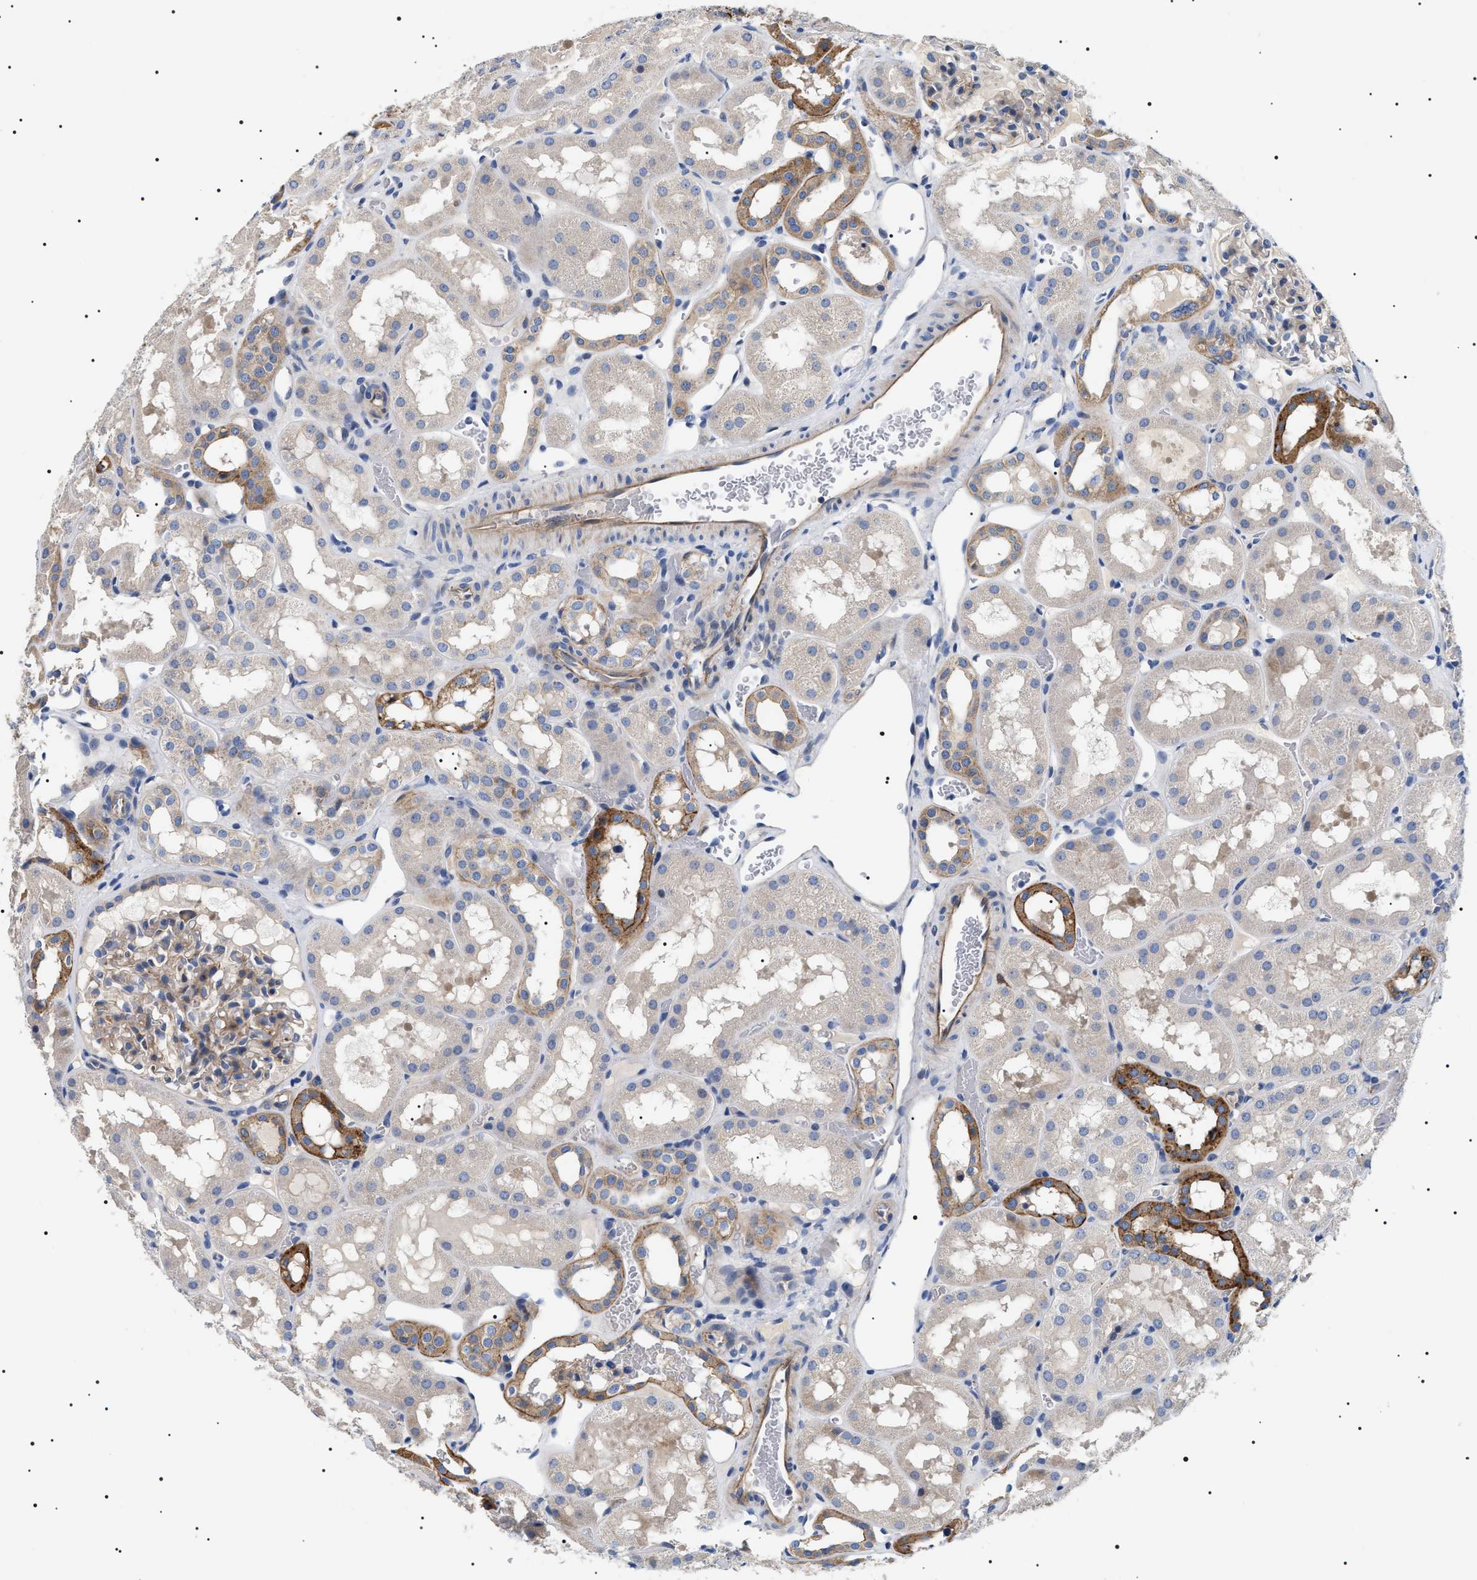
{"staining": {"intensity": "weak", "quantity": "25%-75%", "location": "cytoplasmic/membranous"}, "tissue": "kidney", "cell_type": "Cells in glomeruli", "image_type": "normal", "snomed": [{"axis": "morphology", "description": "Normal tissue, NOS"}, {"axis": "topography", "description": "Kidney"}, {"axis": "topography", "description": "Urinary bladder"}], "caption": "Protein staining of unremarkable kidney reveals weak cytoplasmic/membranous positivity in about 25%-75% of cells in glomeruli.", "gene": "TMEM222", "patient": {"sex": "male", "age": 16}}